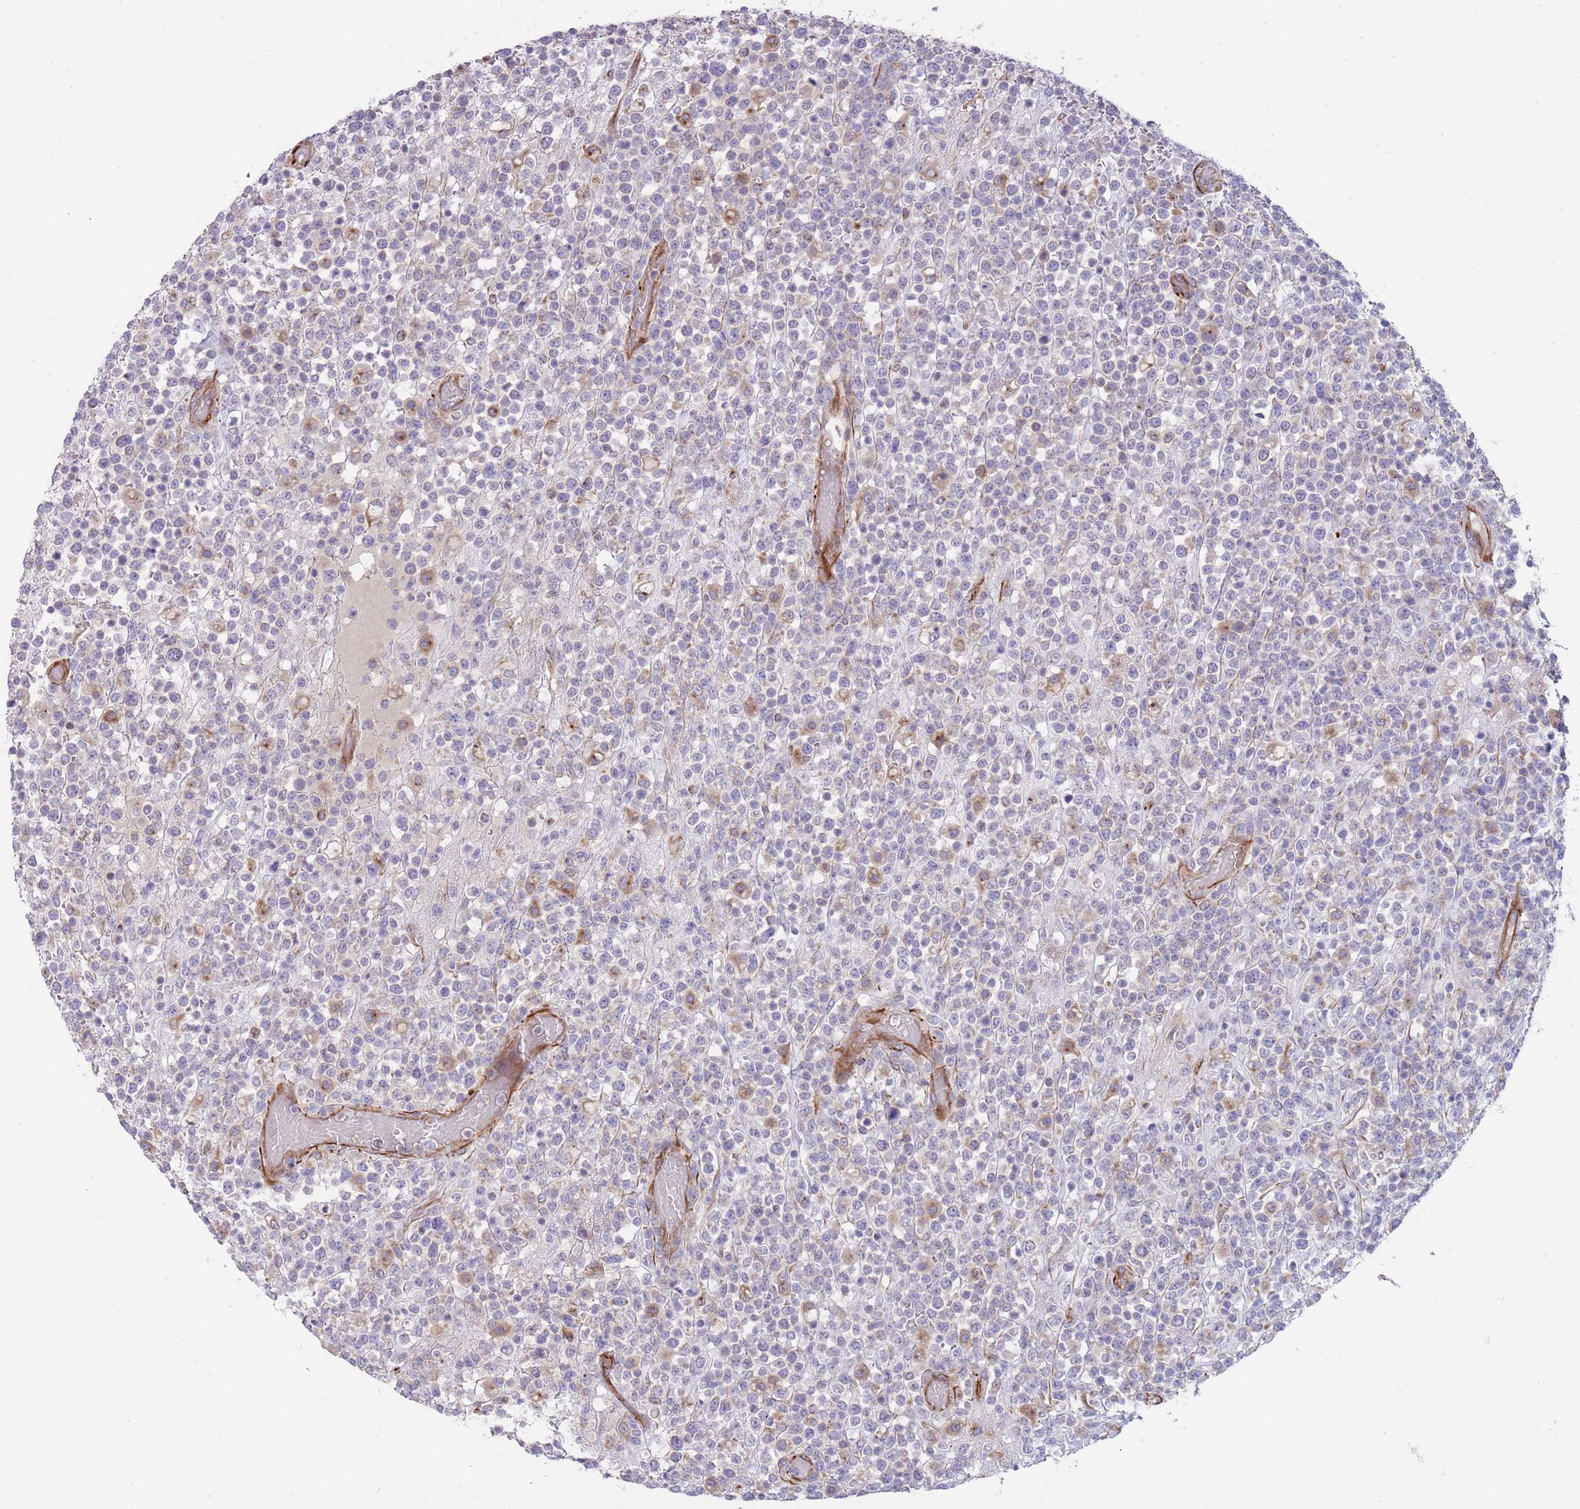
{"staining": {"intensity": "negative", "quantity": "none", "location": "none"}, "tissue": "lymphoma", "cell_type": "Tumor cells", "image_type": "cancer", "snomed": [{"axis": "morphology", "description": "Malignant lymphoma, non-Hodgkin's type, High grade"}, {"axis": "topography", "description": "Colon"}], "caption": "Tumor cells show no significant protein positivity in high-grade malignant lymphoma, non-Hodgkin's type.", "gene": "MOGAT1", "patient": {"sex": "female", "age": 53}}